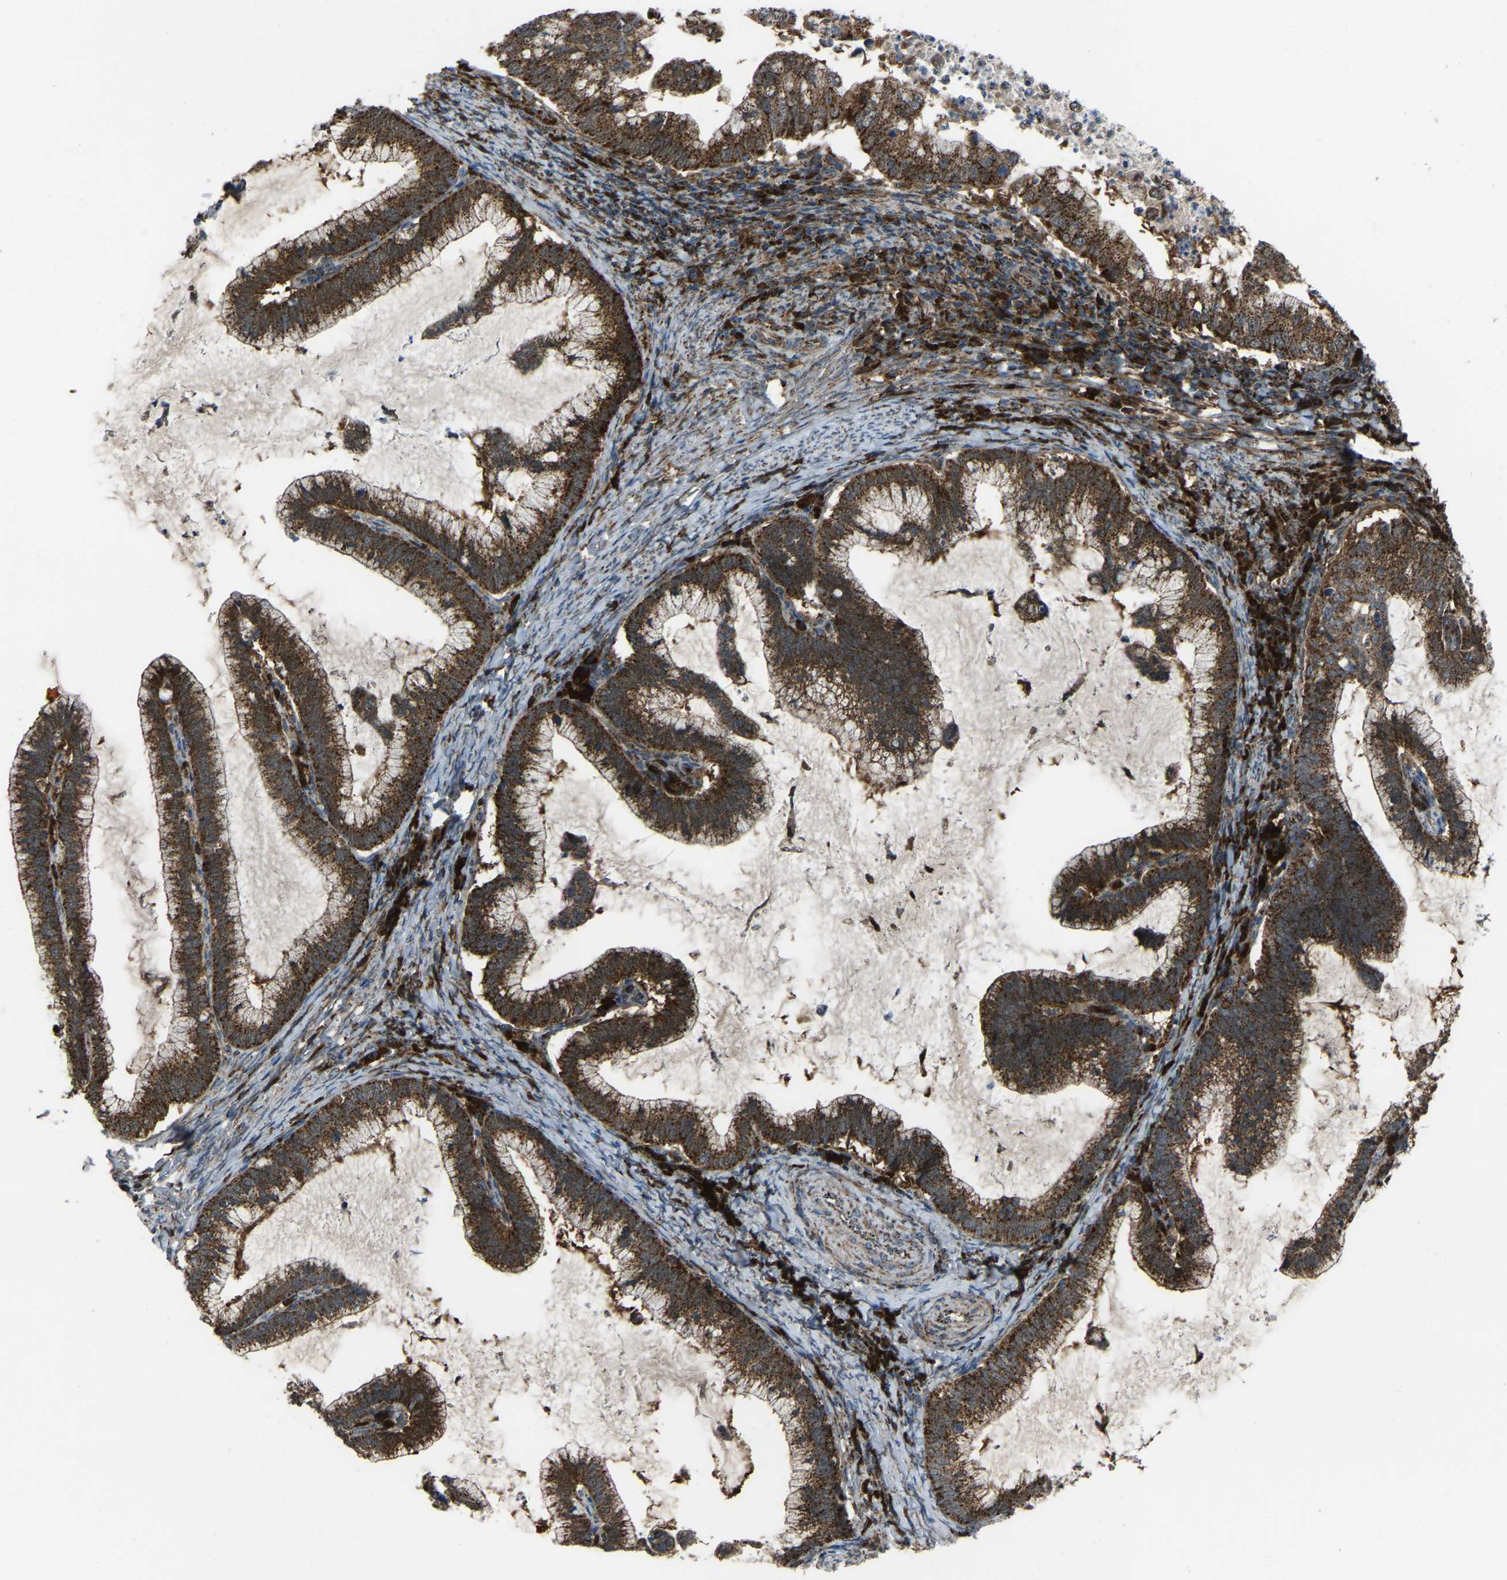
{"staining": {"intensity": "moderate", "quantity": ">75%", "location": "cytoplasmic/membranous"}, "tissue": "cervical cancer", "cell_type": "Tumor cells", "image_type": "cancer", "snomed": [{"axis": "morphology", "description": "Adenocarcinoma, NOS"}, {"axis": "topography", "description": "Cervix"}], "caption": "The photomicrograph reveals staining of cervical cancer (adenocarcinoma), revealing moderate cytoplasmic/membranous protein expression (brown color) within tumor cells.", "gene": "AKR1A1", "patient": {"sex": "female", "age": 36}}